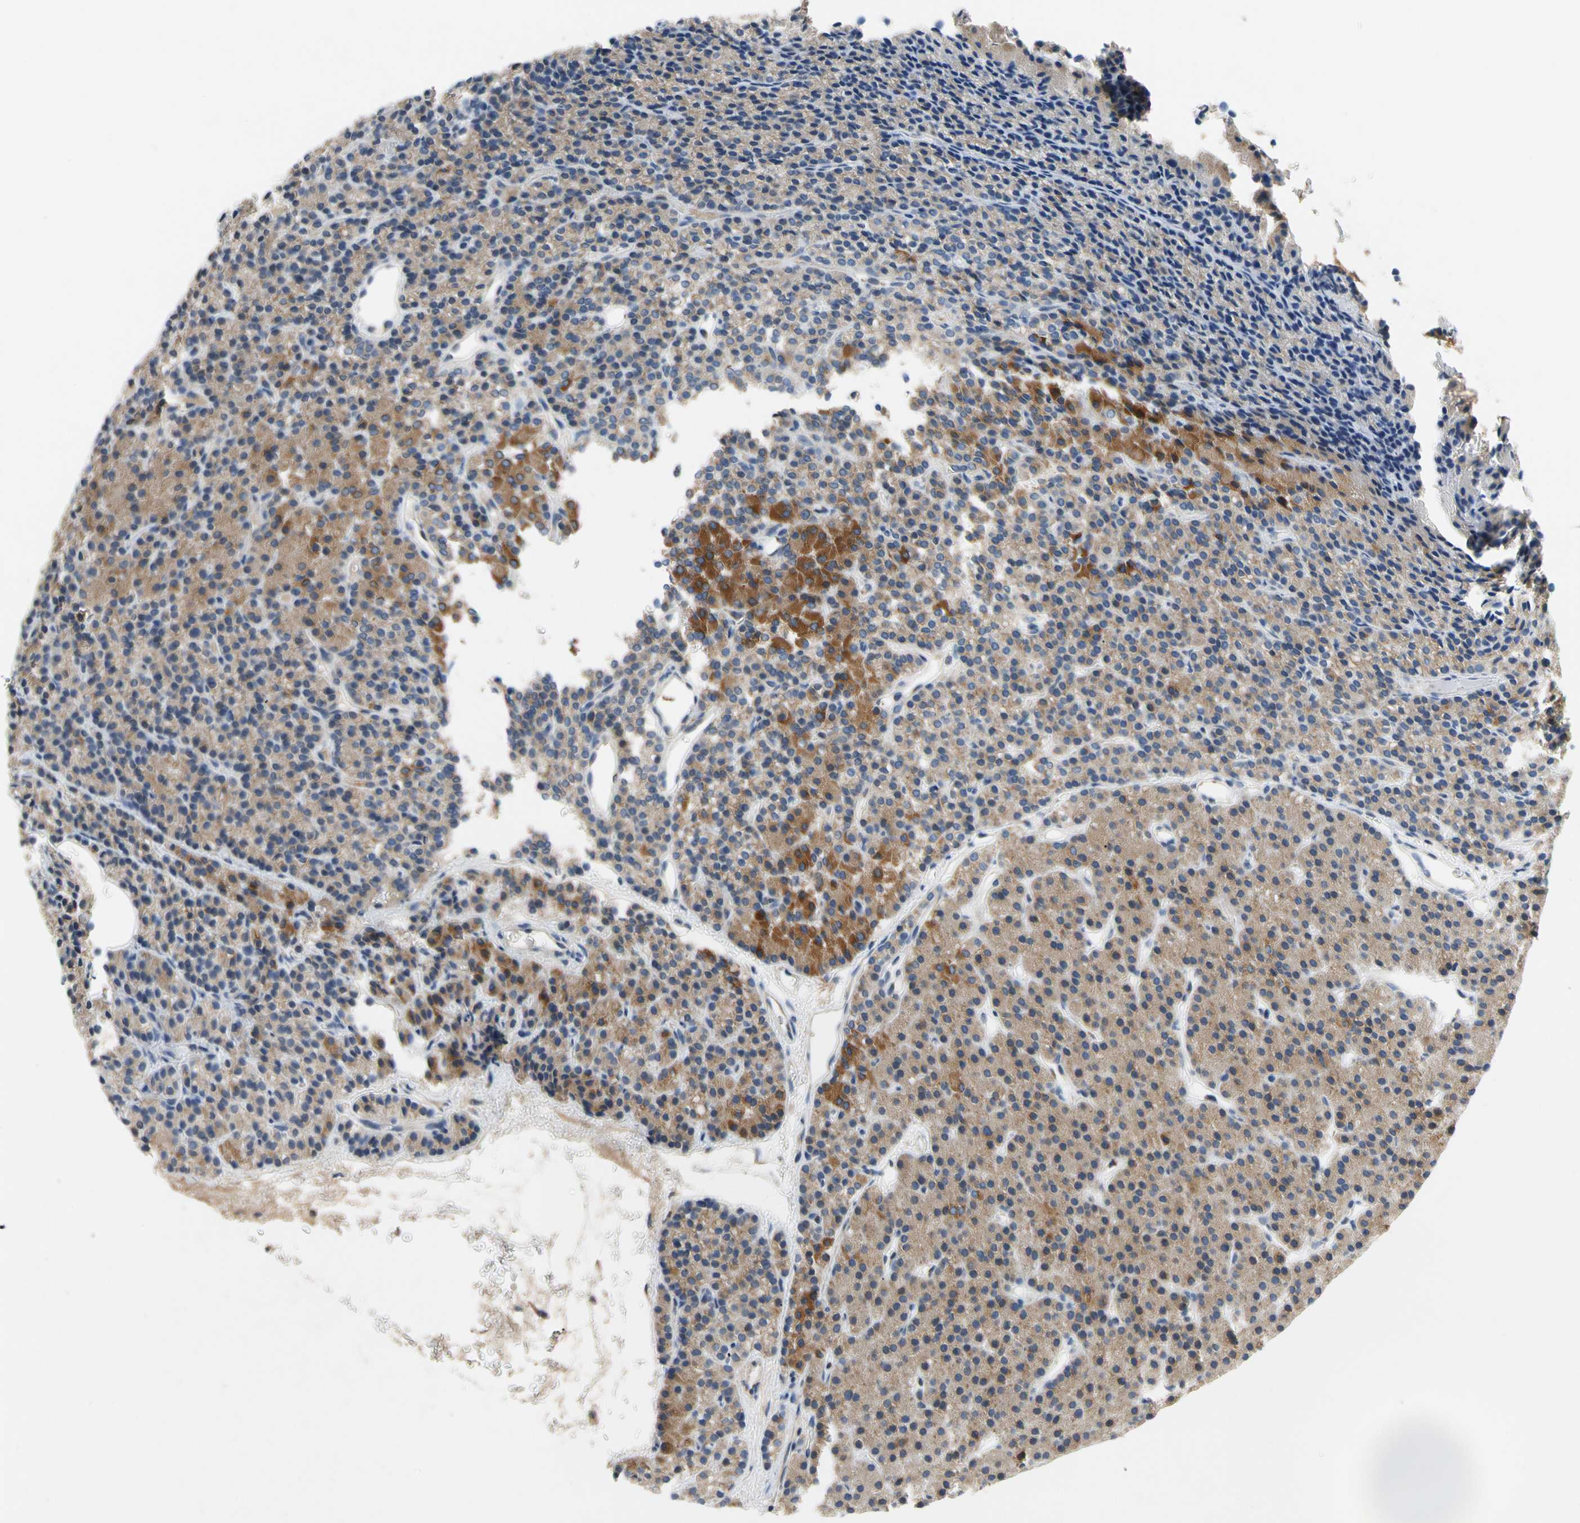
{"staining": {"intensity": "moderate", "quantity": ">75%", "location": "cytoplasmic/membranous"}, "tissue": "parathyroid gland", "cell_type": "Glandular cells", "image_type": "normal", "snomed": [{"axis": "morphology", "description": "Normal tissue, NOS"}, {"axis": "morphology", "description": "Hyperplasia, NOS"}, {"axis": "topography", "description": "Parathyroid gland"}], "caption": "Human parathyroid gland stained for a protein (brown) reveals moderate cytoplasmic/membranous positive expression in approximately >75% of glandular cells.", "gene": "KLHDC8B", "patient": {"sex": "male", "age": 44}}